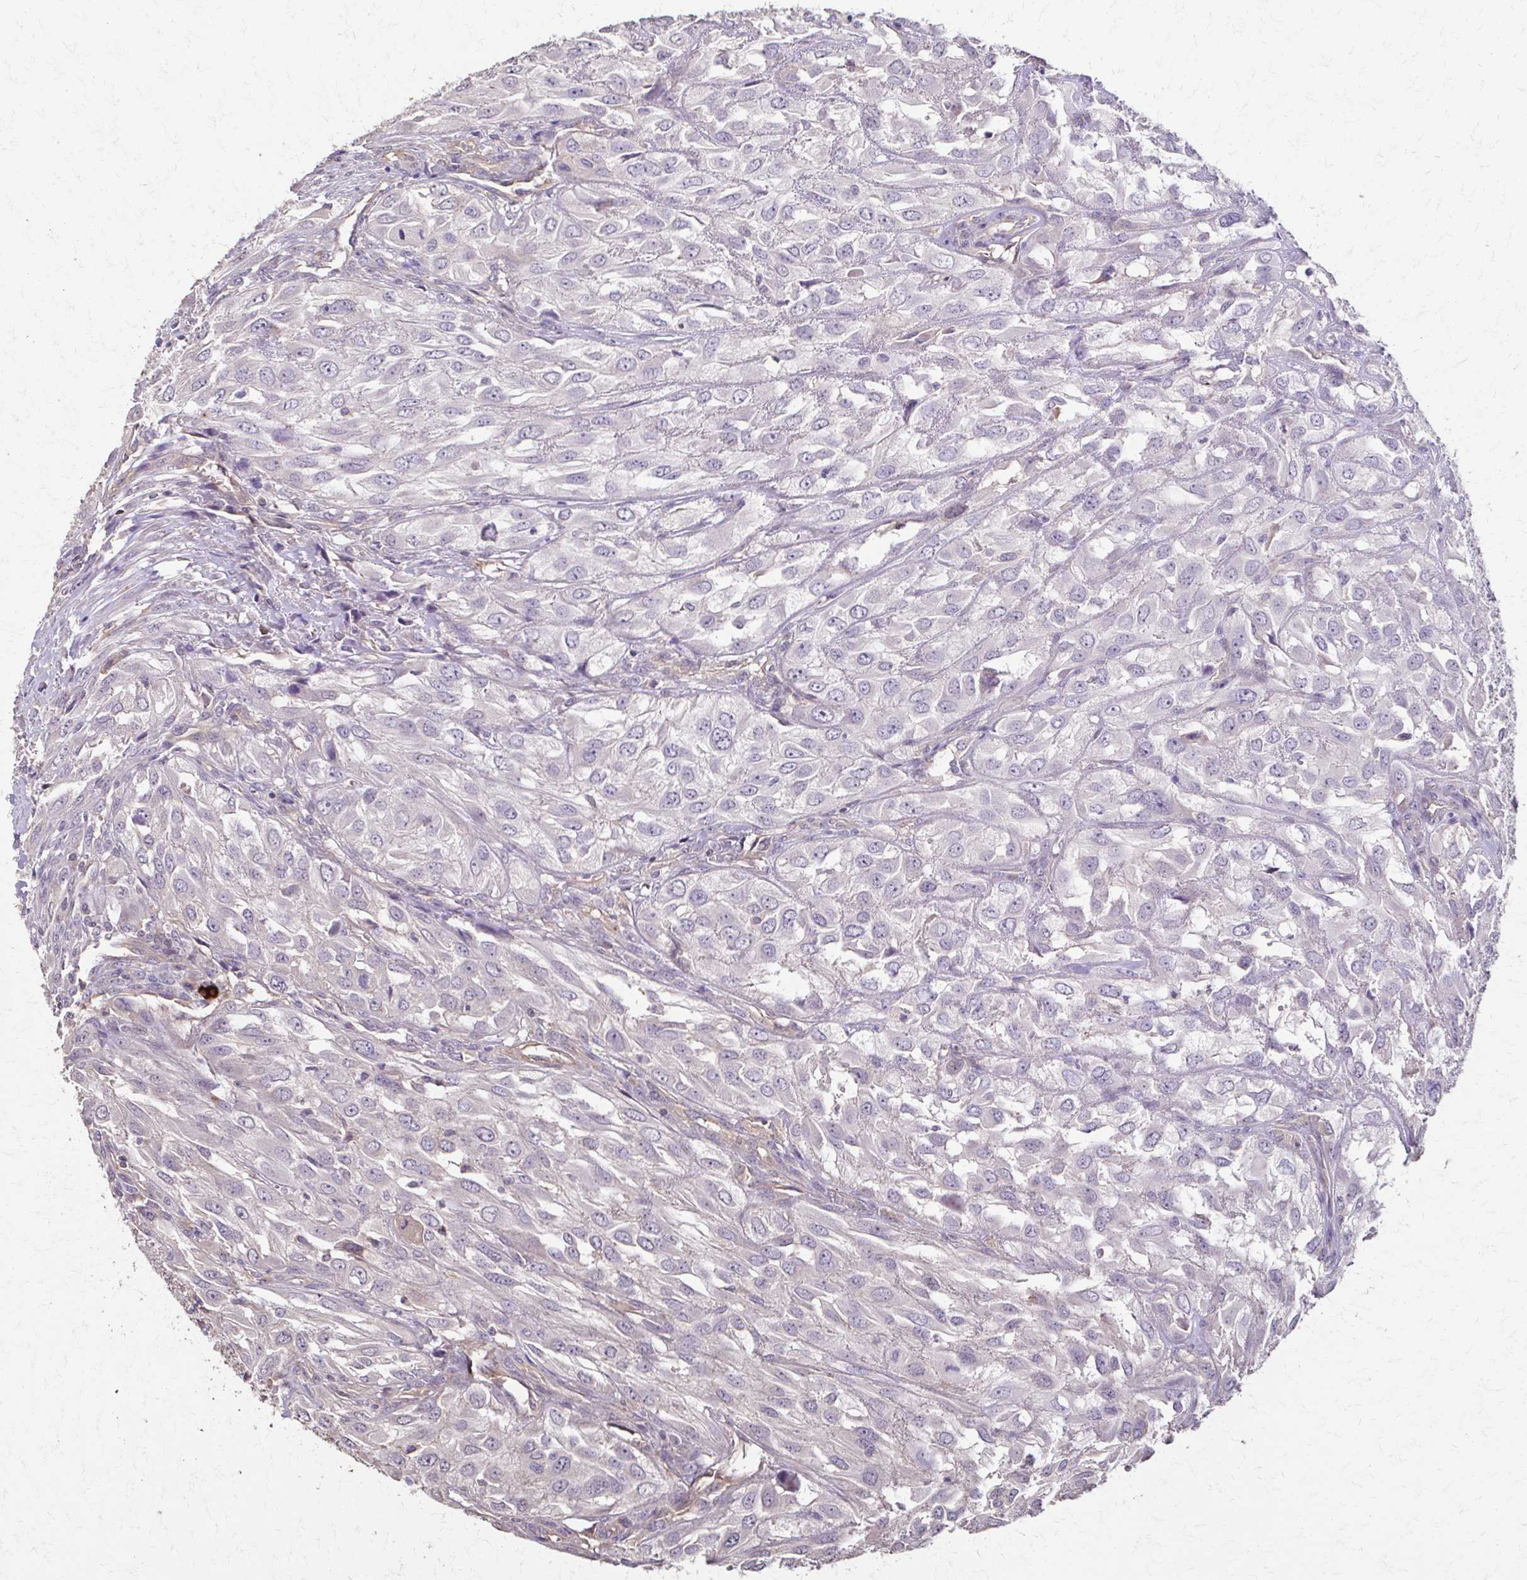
{"staining": {"intensity": "negative", "quantity": "none", "location": "none"}, "tissue": "urothelial cancer", "cell_type": "Tumor cells", "image_type": "cancer", "snomed": [{"axis": "morphology", "description": "Urothelial carcinoma, High grade"}, {"axis": "topography", "description": "Urinary bladder"}], "caption": "High magnification brightfield microscopy of high-grade urothelial carcinoma stained with DAB (brown) and counterstained with hematoxylin (blue): tumor cells show no significant expression.", "gene": "IL18BP", "patient": {"sex": "male", "age": 67}}